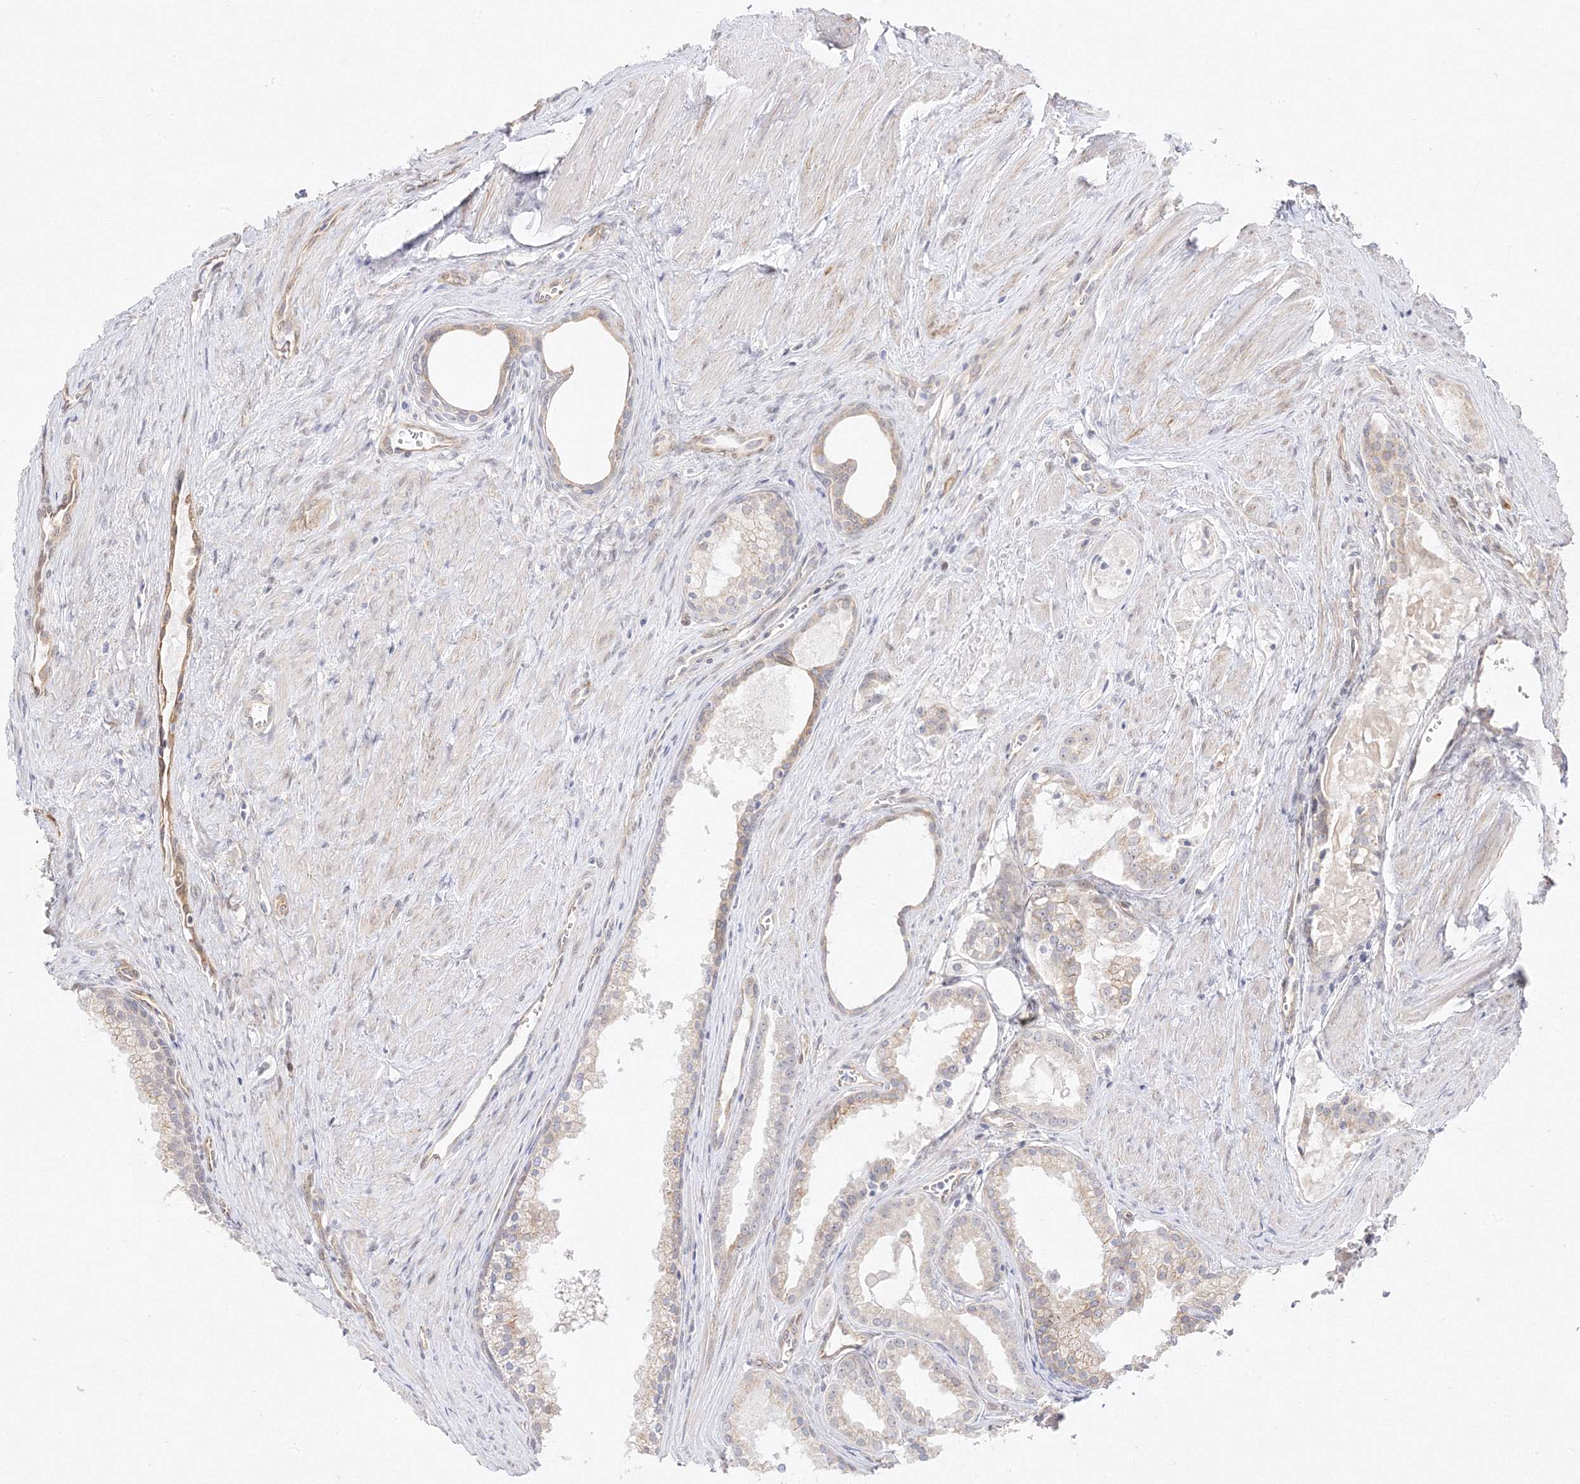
{"staining": {"intensity": "weak", "quantity": "25%-75%", "location": "cytoplasmic/membranous"}, "tissue": "prostate cancer", "cell_type": "Tumor cells", "image_type": "cancer", "snomed": [{"axis": "morphology", "description": "Adenocarcinoma, High grade"}, {"axis": "topography", "description": "Prostate"}], "caption": "The histopathology image reveals a brown stain indicating the presence of a protein in the cytoplasmic/membranous of tumor cells in prostate cancer (adenocarcinoma (high-grade)).", "gene": "C2CD2", "patient": {"sex": "male", "age": 68}}